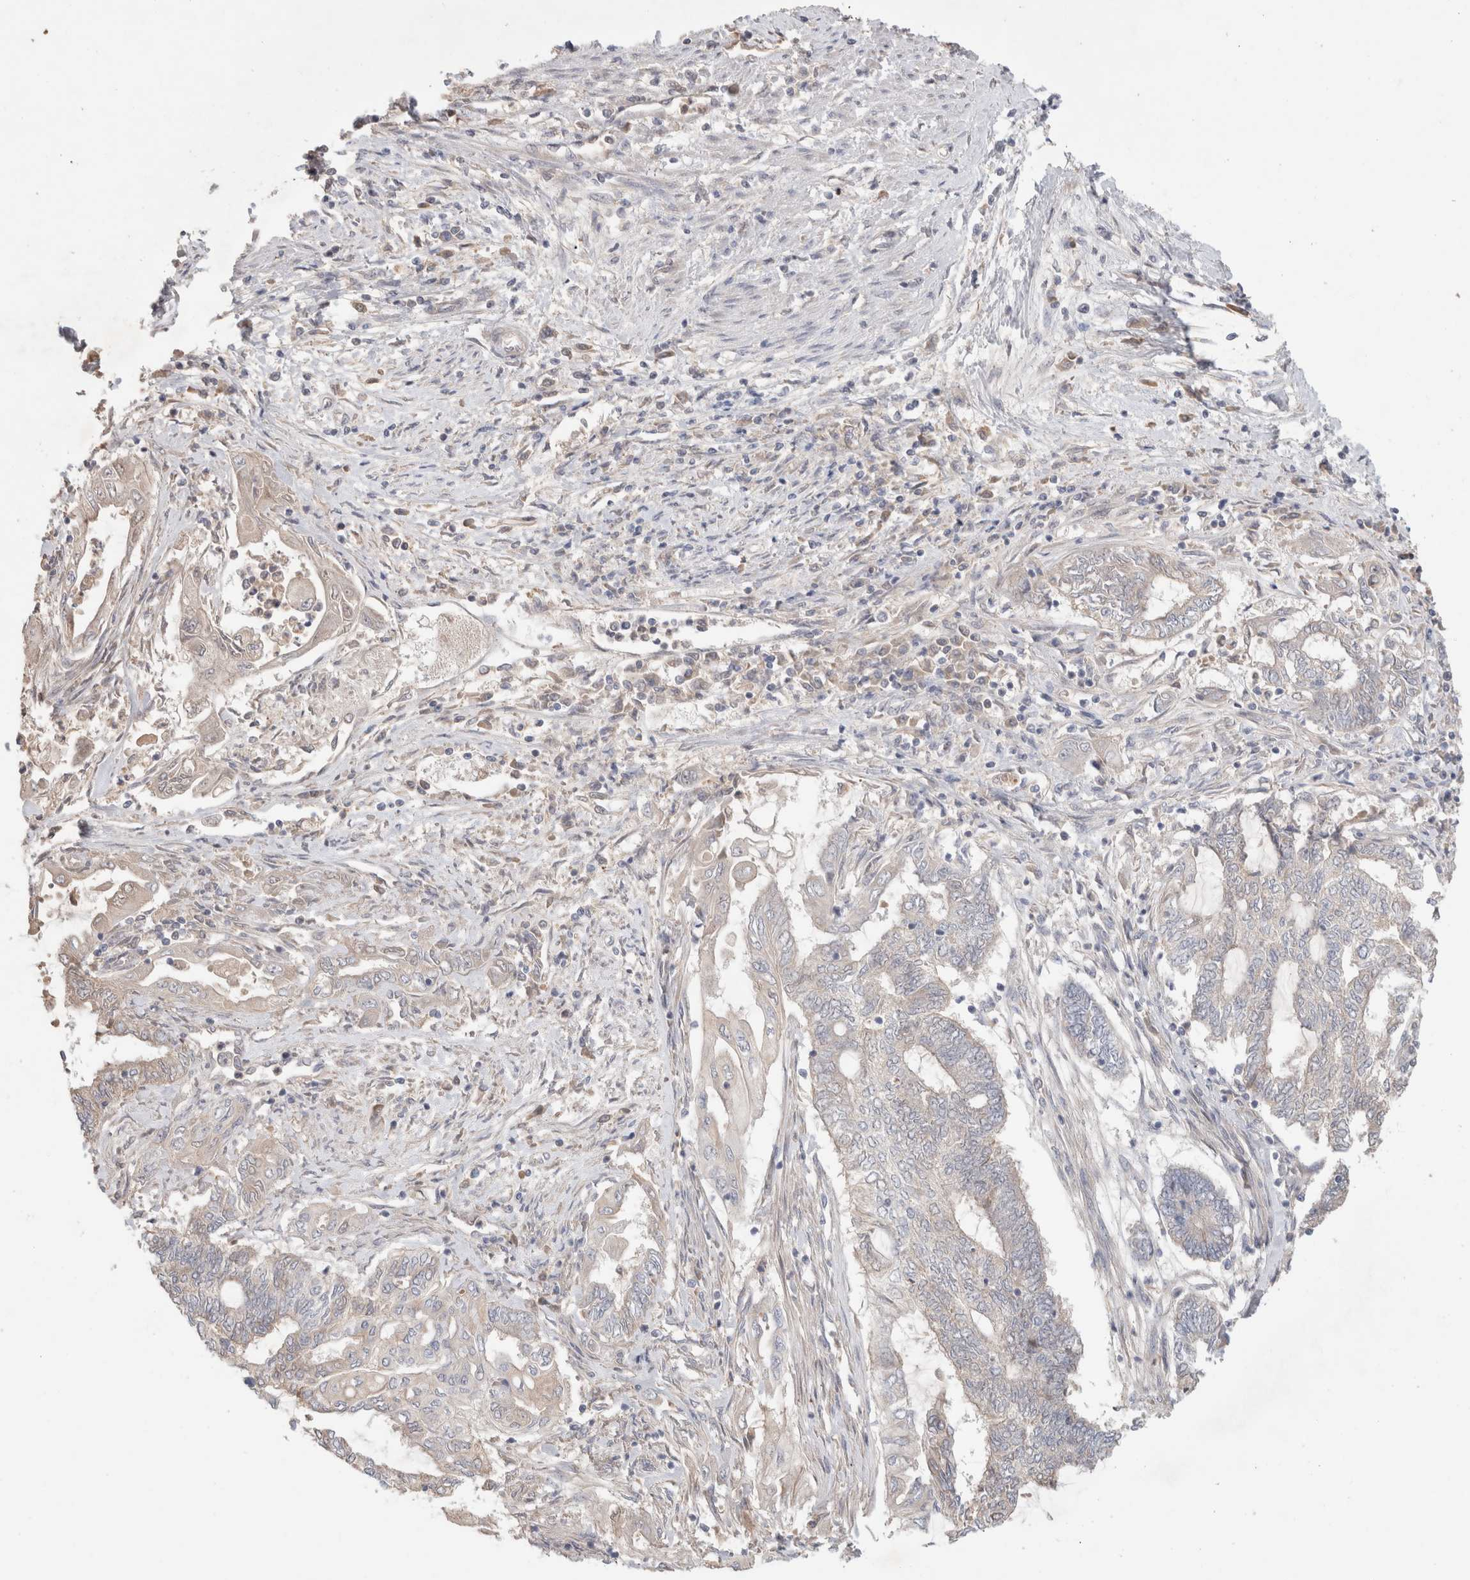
{"staining": {"intensity": "weak", "quantity": "<25%", "location": "cytoplasmic/membranous"}, "tissue": "endometrial cancer", "cell_type": "Tumor cells", "image_type": "cancer", "snomed": [{"axis": "morphology", "description": "Adenocarcinoma, NOS"}, {"axis": "topography", "description": "Uterus"}, {"axis": "topography", "description": "Endometrium"}], "caption": "Micrograph shows no significant protein staining in tumor cells of endometrial cancer. The staining is performed using DAB (3,3'-diaminobenzidine) brown chromogen with nuclei counter-stained in using hematoxylin.", "gene": "SYDE2", "patient": {"sex": "female", "age": 70}}